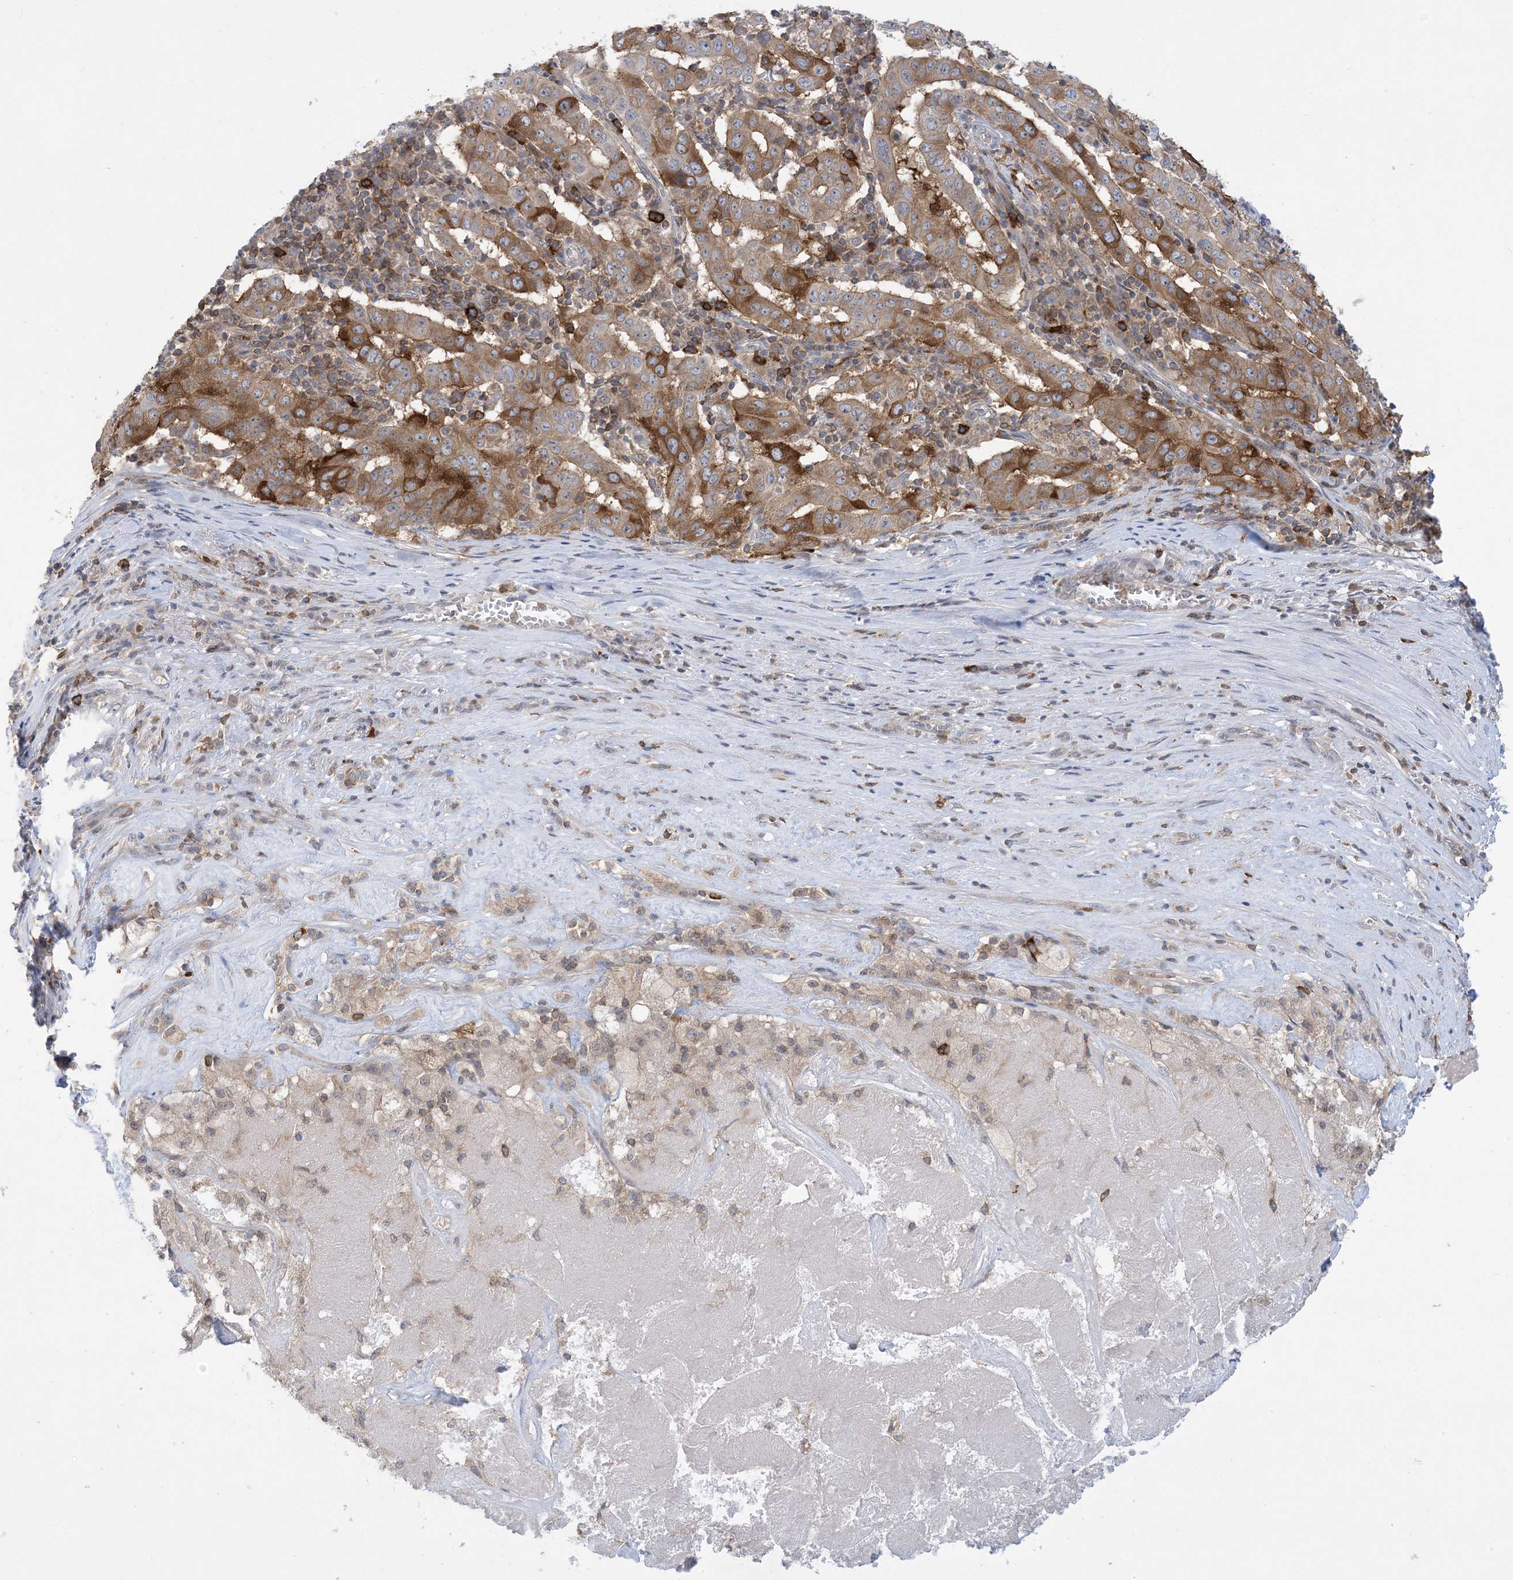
{"staining": {"intensity": "moderate", "quantity": ">75%", "location": "cytoplasmic/membranous"}, "tissue": "pancreatic cancer", "cell_type": "Tumor cells", "image_type": "cancer", "snomed": [{"axis": "morphology", "description": "Adenocarcinoma, NOS"}, {"axis": "topography", "description": "Pancreas"}], "caption": "High-magnification brightfield microscopy of pancreatic cancer stained with DAB (3,3'-diaminobenzidine) (brown) and counterstained with hematoxylin (blue). tumor cells exhibit moderate cytoplasmic/membranous staining is seen in about>75% of cells.", "gene": "AOC1", "patient": {"sex": "male", "age": 63}}